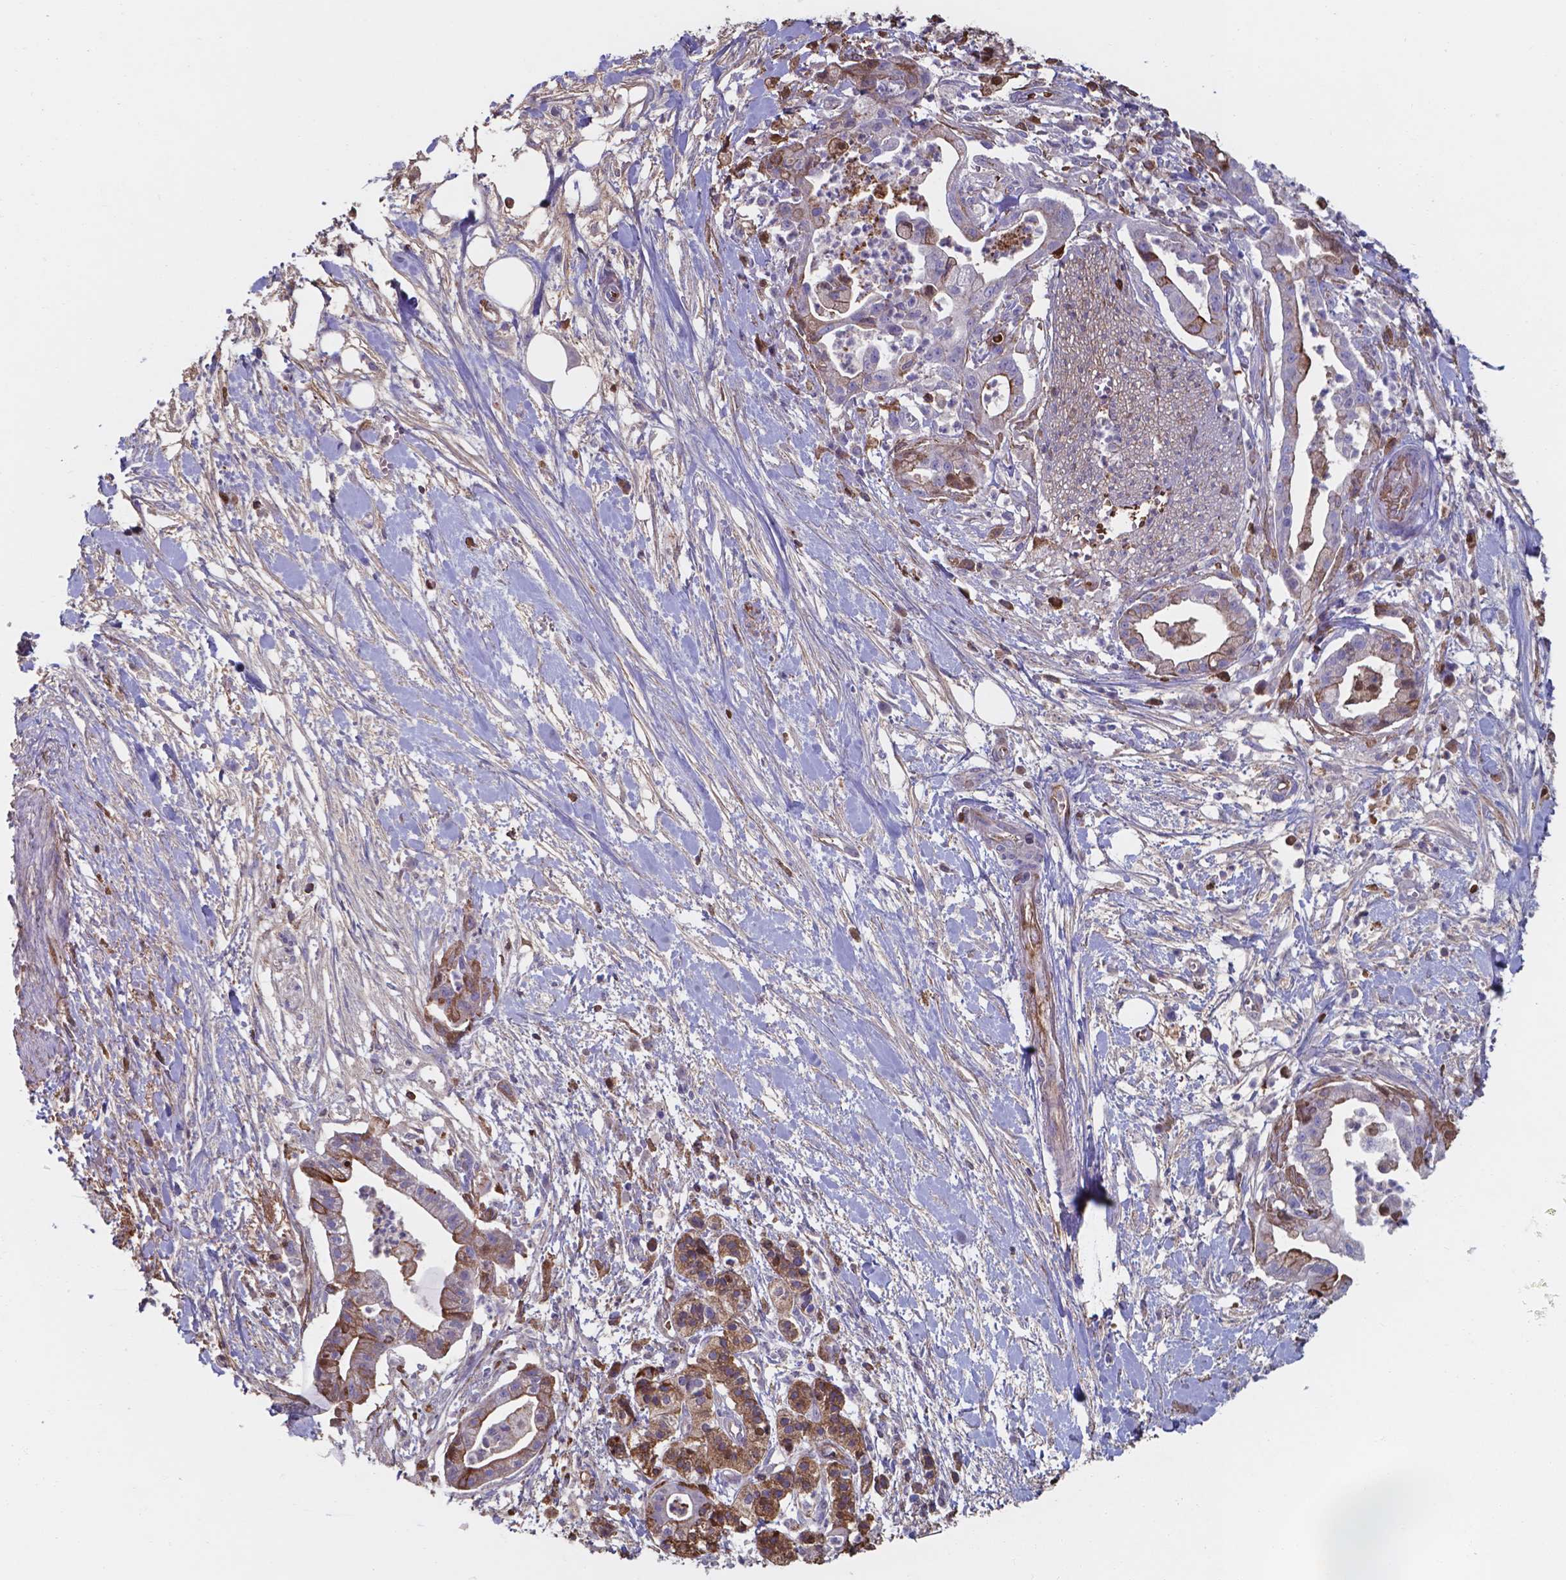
{"staining": {"intensity": "moderate", "quantity": "<25%", "location": "cytoplasmic/membranous"}, "tissue": "pancreatic cancer", "cell_type": "Tumor cells", "image_type": "cancer", "snomed": [{"axis": "morphology", "description": "Normal tissue, NOS"}, {"axis": "morphology", "description": "Adenocarcinoma, NOS"}, {"axis": "topography", "description": "Lymph node"}, {"axis": "topography", "description": "Pancreas"}], "caption": "This is an image of immunohistochemistry staining of pancreatic adenocarcinoma, which shows moderate positivity in the cytoplasmic/membranous of tumor cells.", "gene": "SERPINA1", "patient": {"sex": "female", "age": 58}}